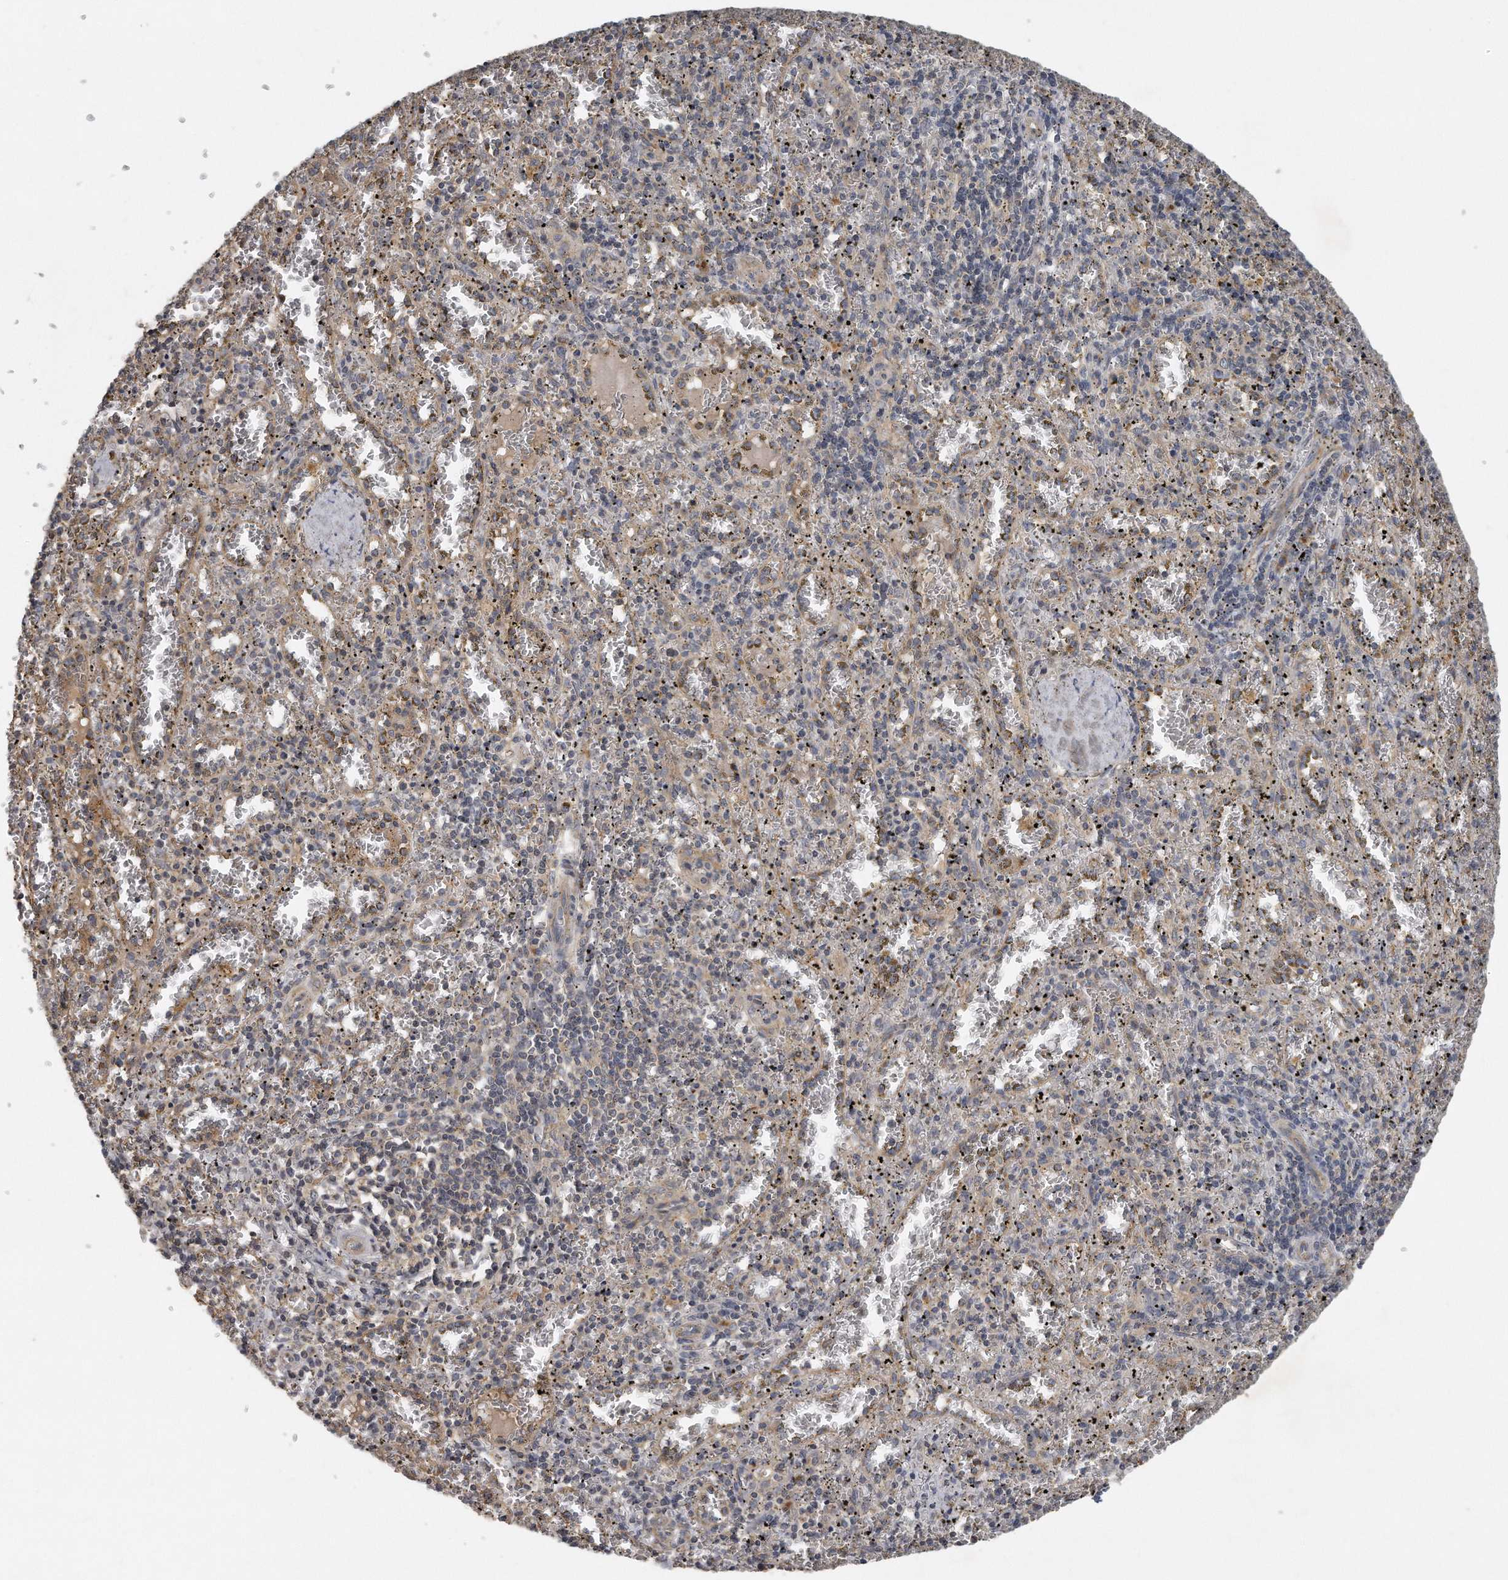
{"staining": {"intensity": "weak", "quantity": "<25%", "location": "cytoplasmic/membranous"}, "tissue": "spleen", "cell_type": "Cells in red pulp", "image_type": "normal", "snomed": [{"axis": "morphology", "description": "Normal tissue, NOS"}, {"axis": "topography", "description": "Spleen"}], "caption": "A high-resolution histopathology image shows IHC staining of unremarkable spleen, which exhibits no significant positivity in cells in red pulp.", "gene": "TRAPPC14", "patient": {"sex": "male", "age": 11}}